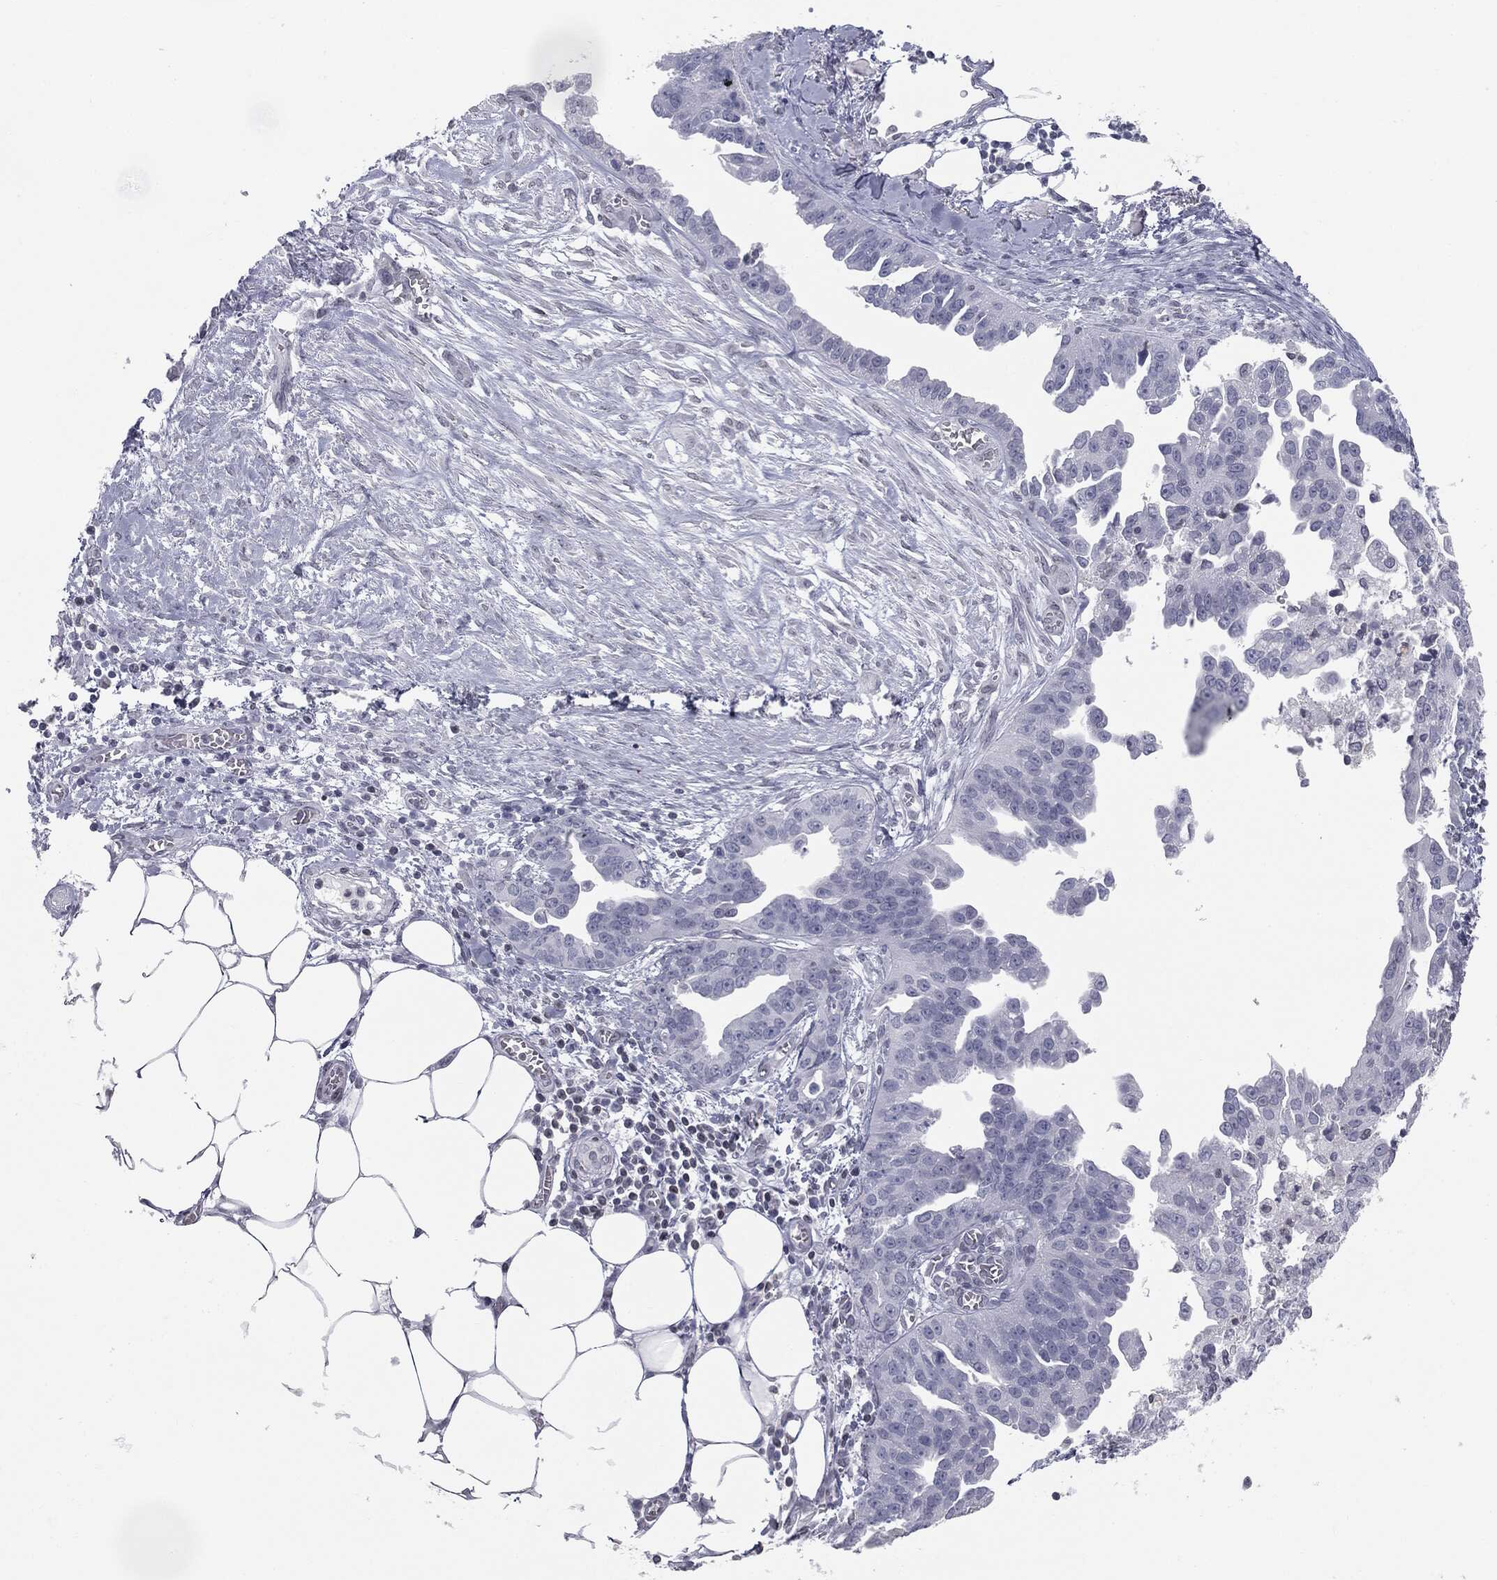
{"staining": {"intensity": "negative", "quantity": "none", "location": "none"}, "tissue": "ovarian cancer", "cell_type": "Tumor cells", "image_type": "cancer", "snomed": [{"axis": "morphology", "description": "Cystadenocarcinoma, serous, NOS"}, {"axis": "topography", "description": "Ovary"}], "caption": "Immunohistochemistry (IHC) photomicrograph of human ovarian cancer (serous cystadenocarcinoma) stained for a protein (brown), which shows no expression in tumor cells.", "gene": "ALDOB", "patient": {"sex": "female", "age": 75}}